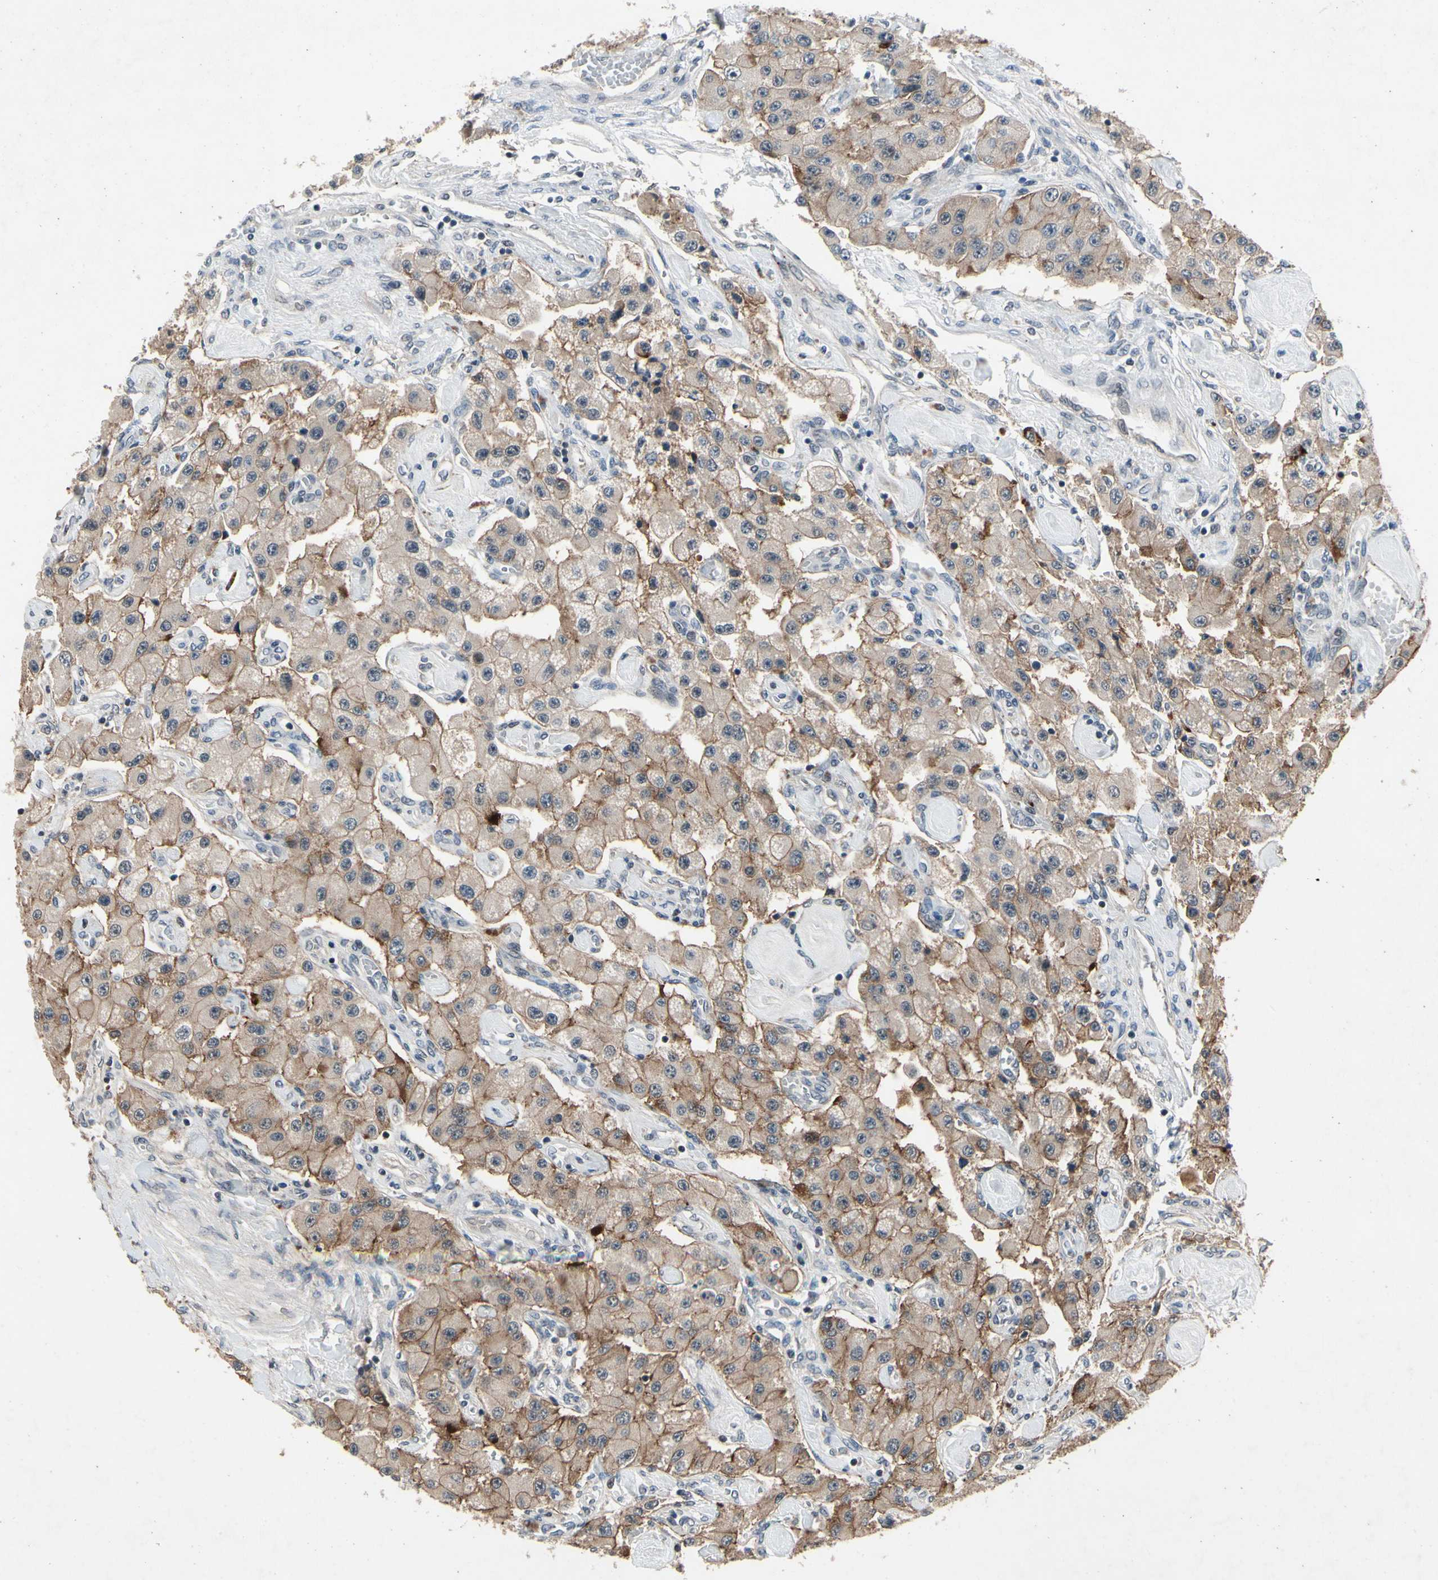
{"staining": {"intensity": "moderate", "quantity": ">75%", "location": "cytoplasmic/membranous"}, "tissue": "carcinoid", "cell_type": "Tumor cells", "image_type": "cancer", "snomed": [{"axis": "morphology", "description": "Carcinoid, malignant, NOS"}, {"axis": "topography", "description": "Pancreas"}], "caption": "Protein analysis of carcinoid tissue reveals moderate cytoplasmic/membranous staining in approximately >75% of tumor cells. (DAB IHC with brightfield microscopy, high magnification).", "gene": "DPY19L3", "patient": {"sex": "male", "age": 41}}